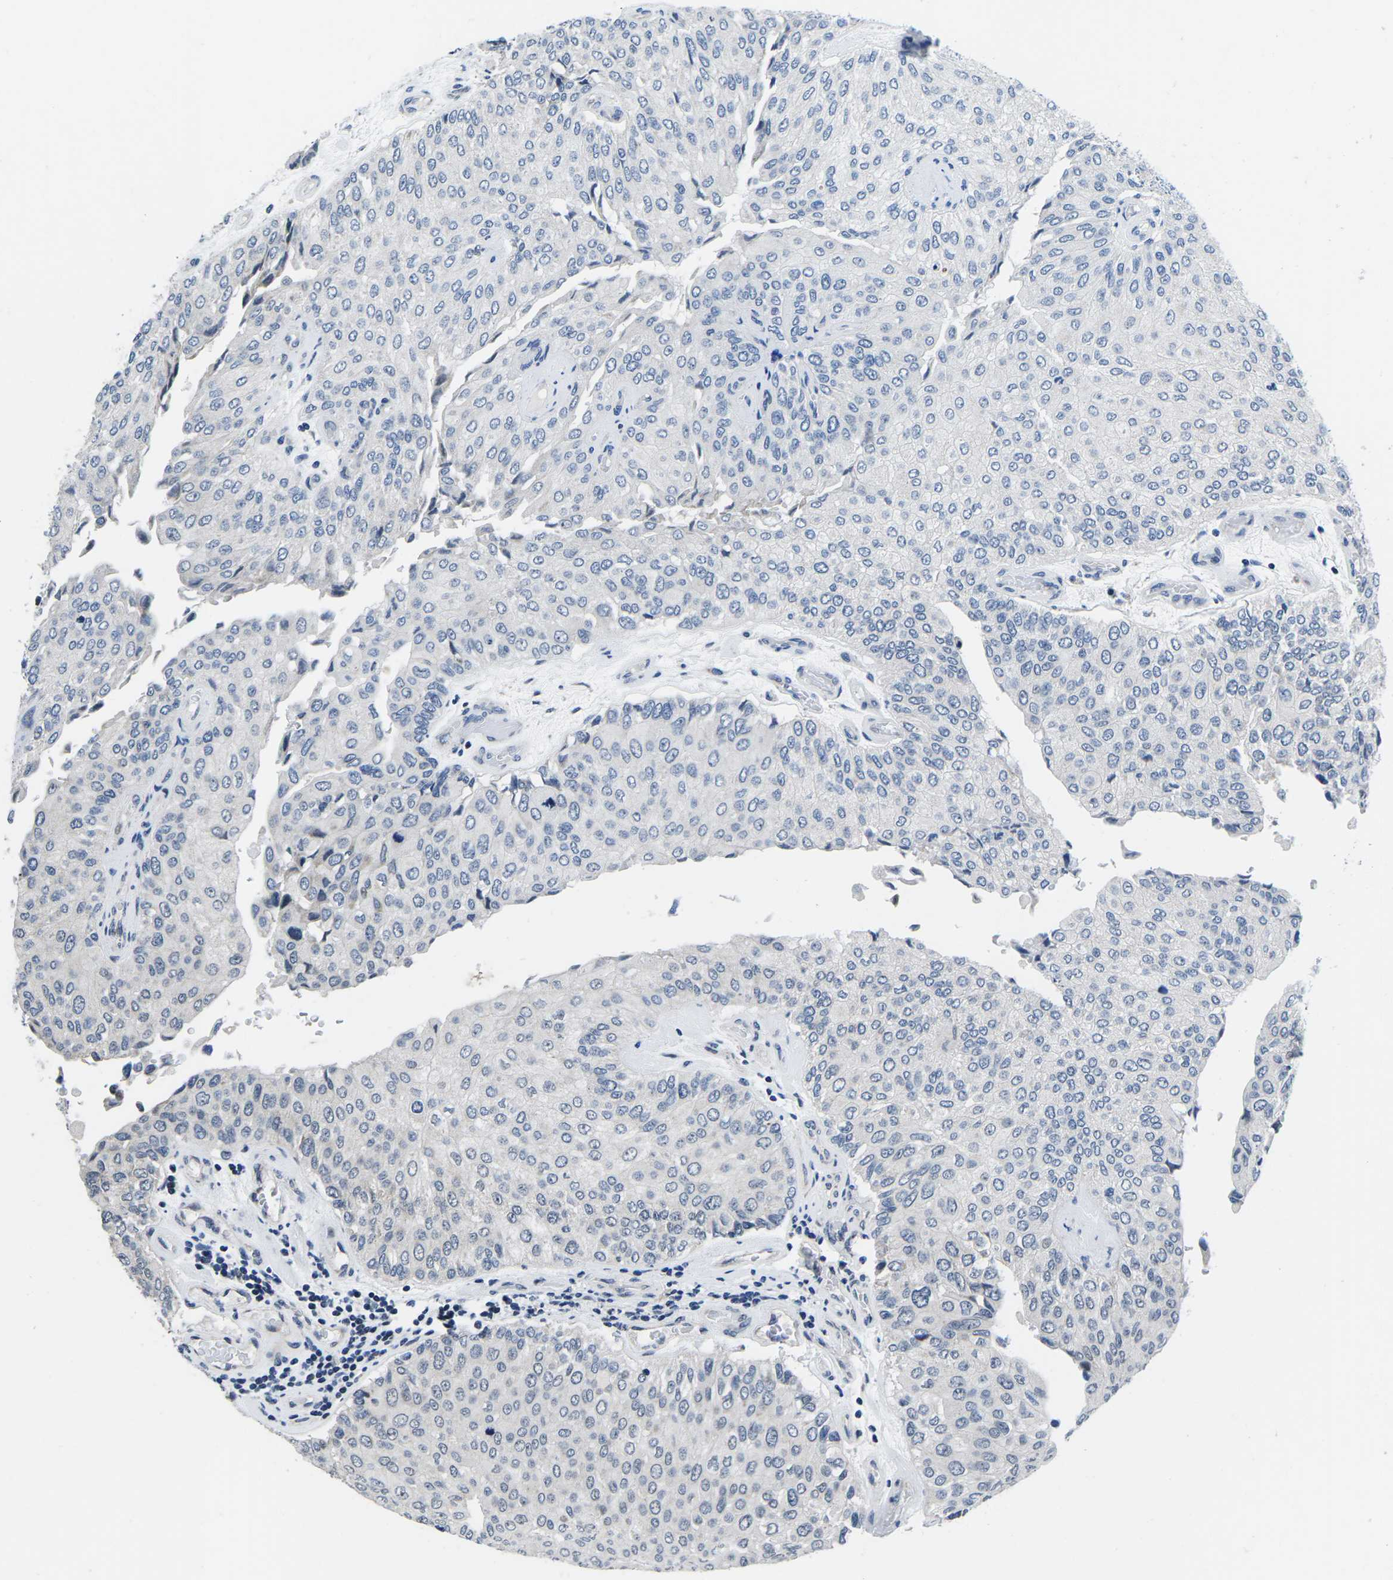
{"staining": {"intensity": "negative", "quantity": "none", "location": "none"}, "tissue": "urothelial cancer", "cell_type": "Tumor cells", "image_type": "cancer", "snomed": [{"axis": "morphology", "description": "Urothelial carcinoma, High grade"}, {"axis": "topography", "description": "Kidney"}, {"axis": "topography", "description": "Urinary bladder"}], "caption": "This histopathology image is of urothelial carcinoma (high-grade) stained with immunohistochemistry (IHC) to label a protein in brown with the nuclei are counter-stained blue. There is no positivity in tumor cells.", "gene": "CDC73", "patient": {"sex": "male", "age": 77}}